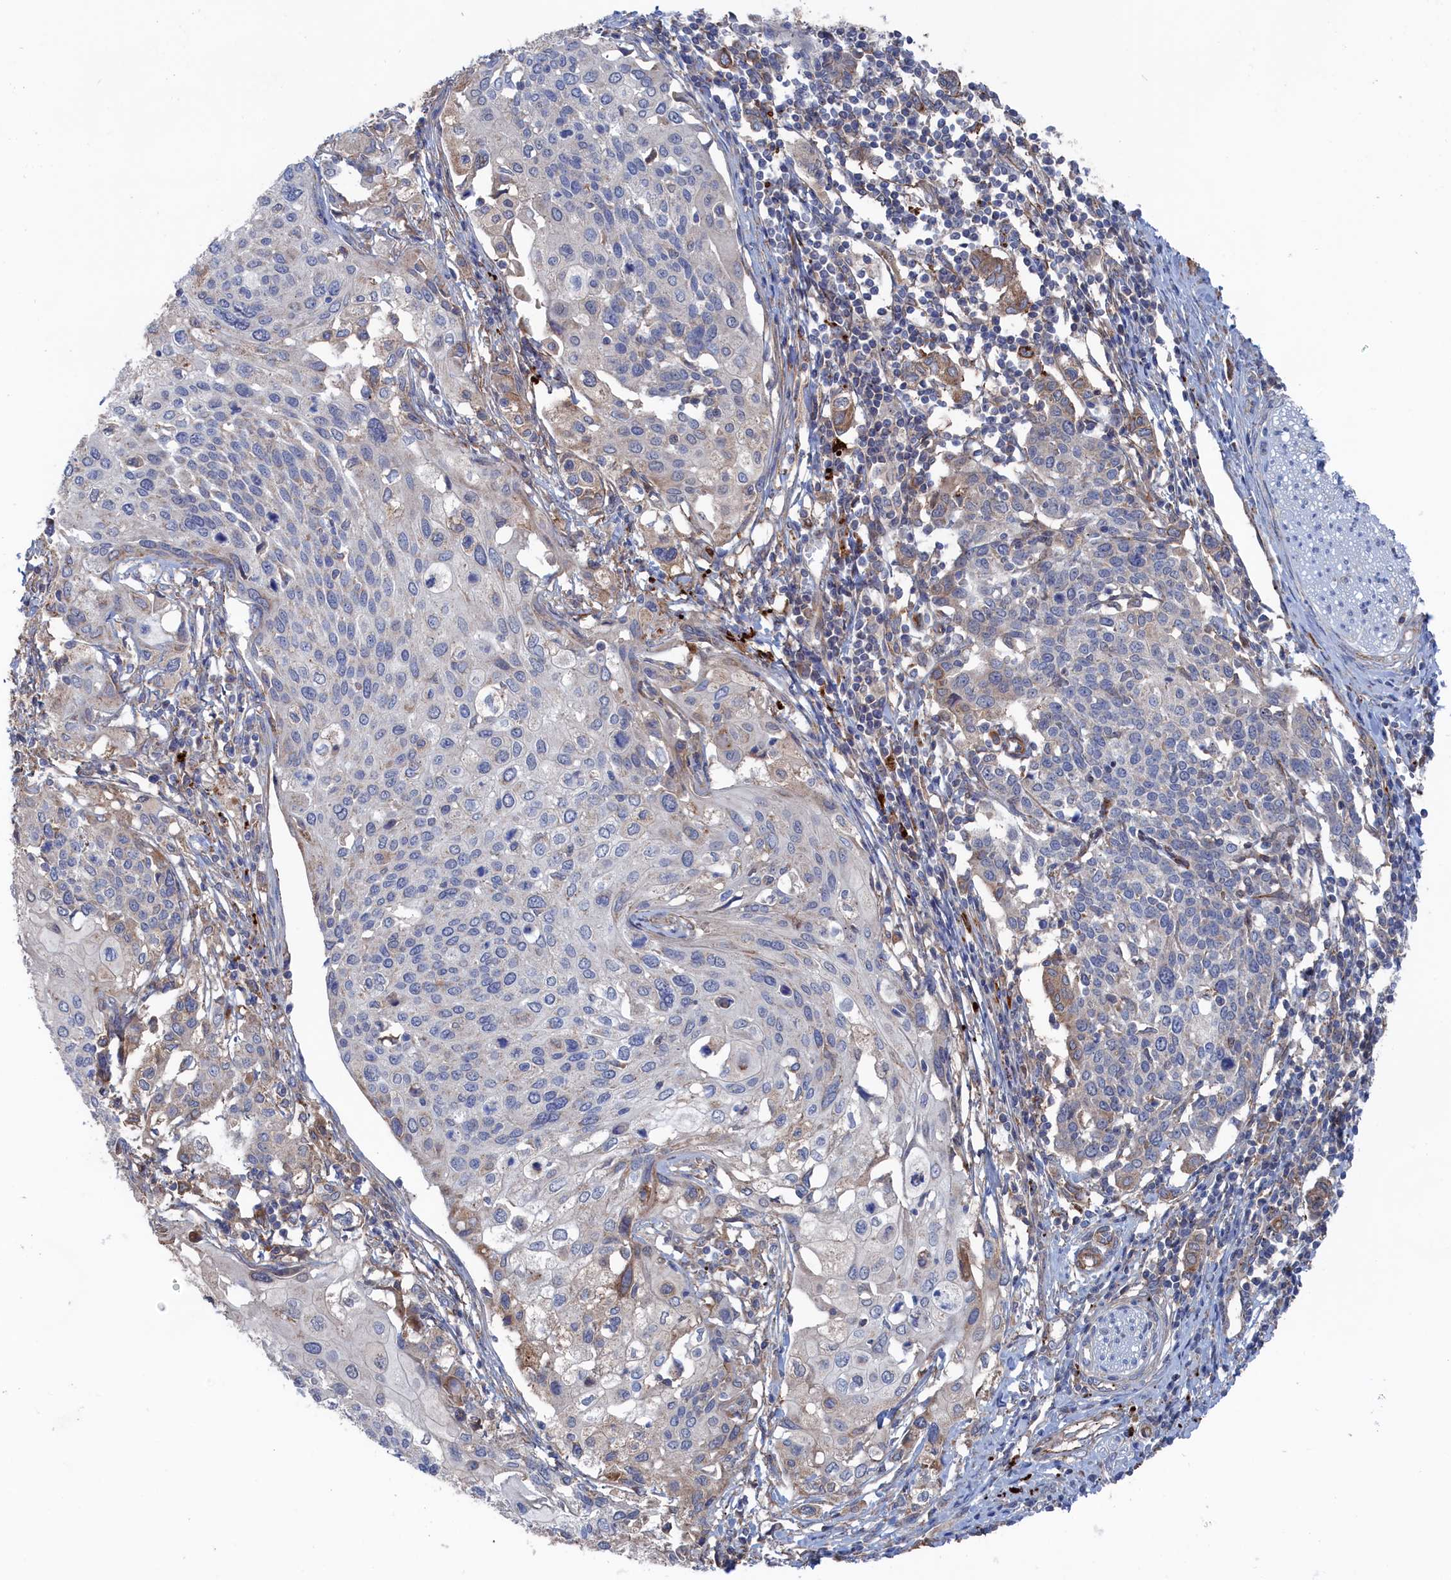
{"staining": {"intensity": "weak", "quantity": "<25%", "location": "cytoplasmic/membranous"}, "tissue": "cervical cancer", "cell_type": "Tumor cells", "image_type": "cancer", "snomed": [{"axis": "morphology", "description": "Squamous cell carcinoma, NOS"}, {"axis": "topography", "description": "Cervix"}], "caption": "Cervical cancer stained for a protein using immunohistochemistry (IHC) displays no positivity tumor cells.", "gene": "FILIP1L", "patient": {"sex": "female", "age": 44}}